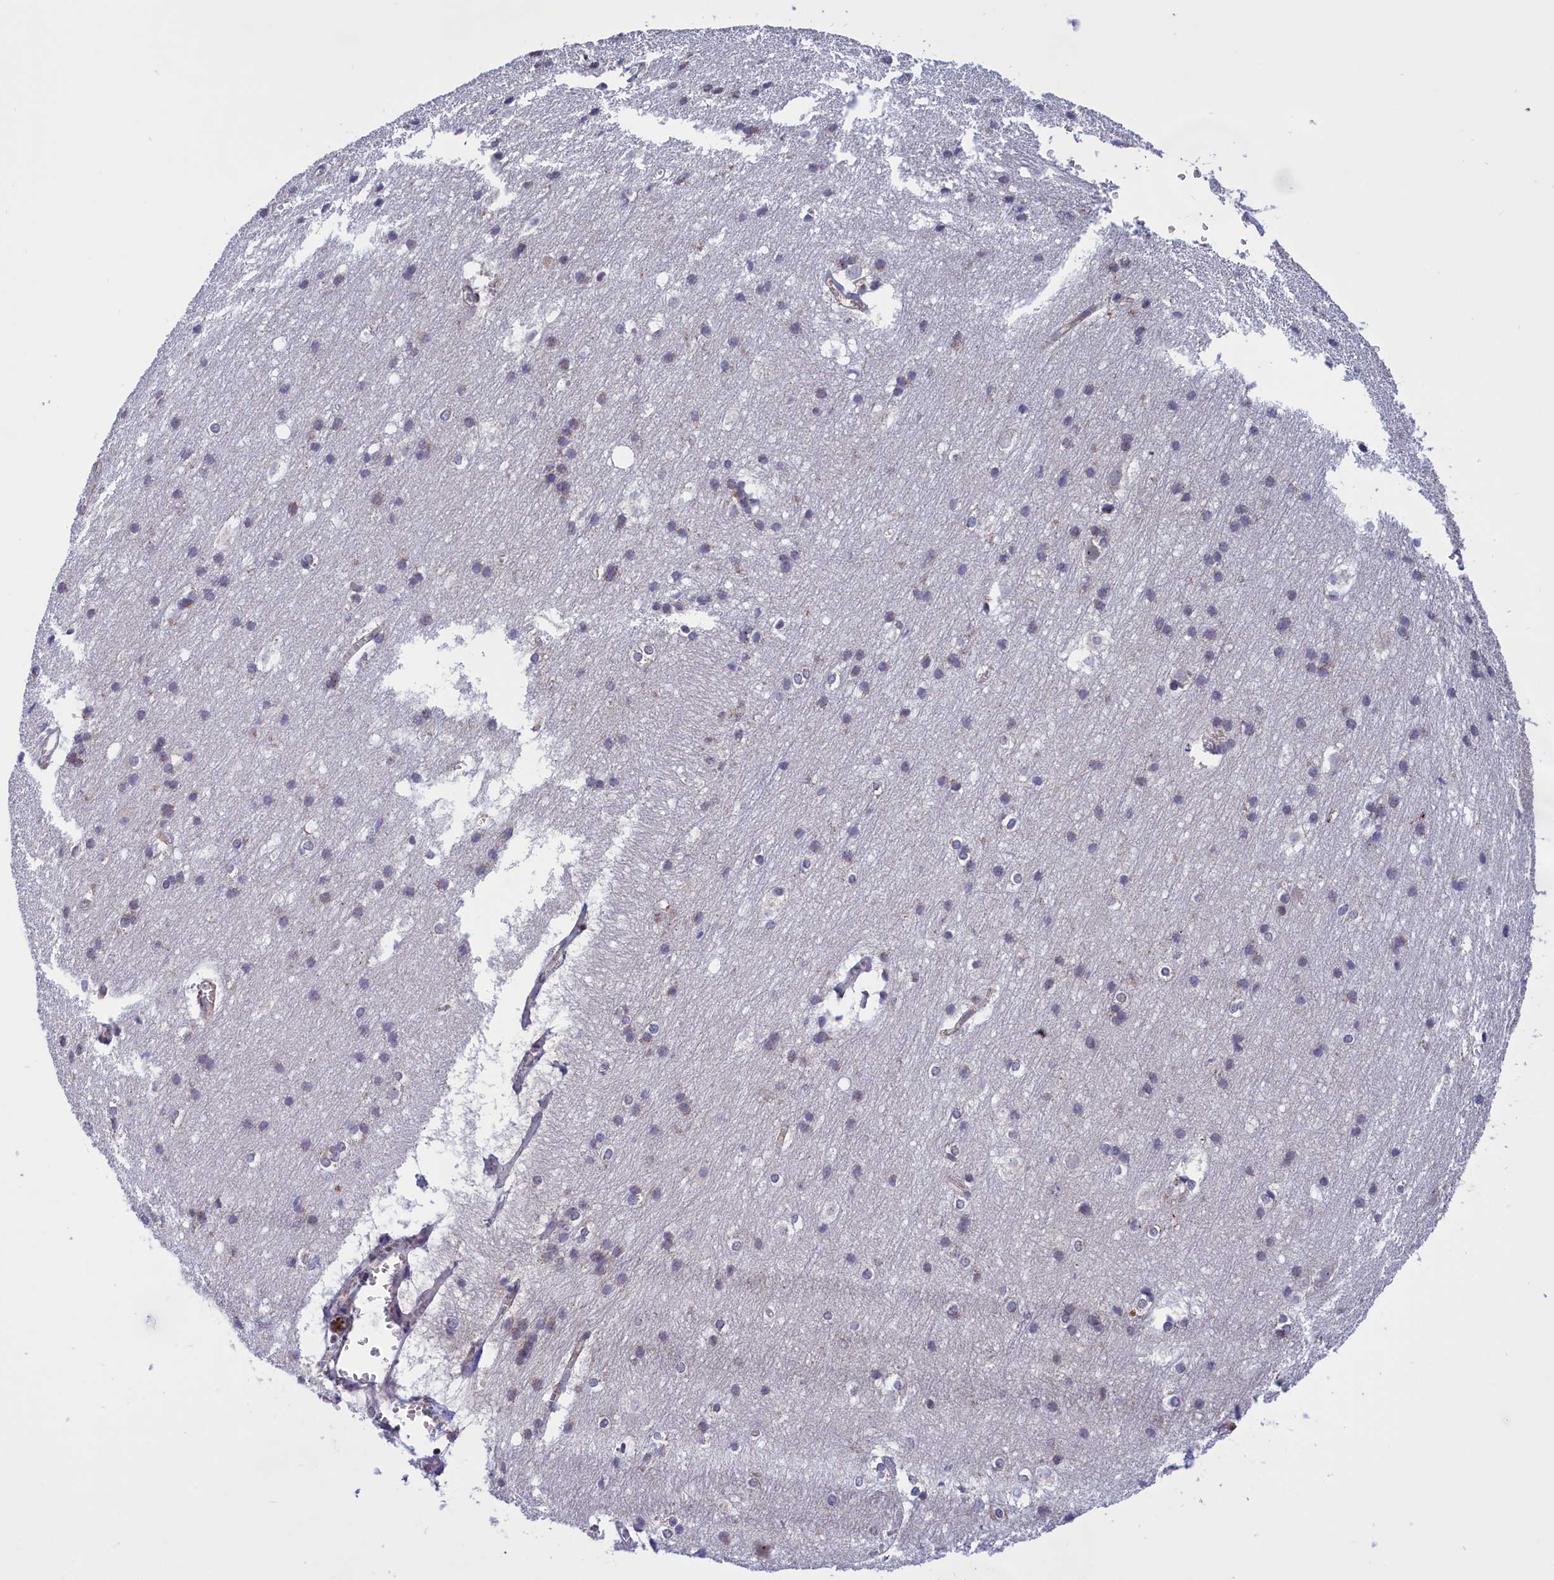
{"staining": {"intensity": "negative", "quantity": "none", "location": "none"}, "tissue": "cerebral cortex", "cell_type": "Endothelial cells", "image_type": "normal", "snomed": [{"axis": "morphology", "description": "Normal tissue, NOS"}, {"axis": "topography", "description": "Cerebral cortex"}], "caption": "DAB immunohistochemical staining of benign cerebral cortex shows no significant staining in endothelial cells. (DAB (3,3'-diaminobenzidine) immunohistochemistry (IHC) visualized using brightfield microscopy, high magnification).", "gene": "MPND", "patient": {"sex": "male", "age": 54}}